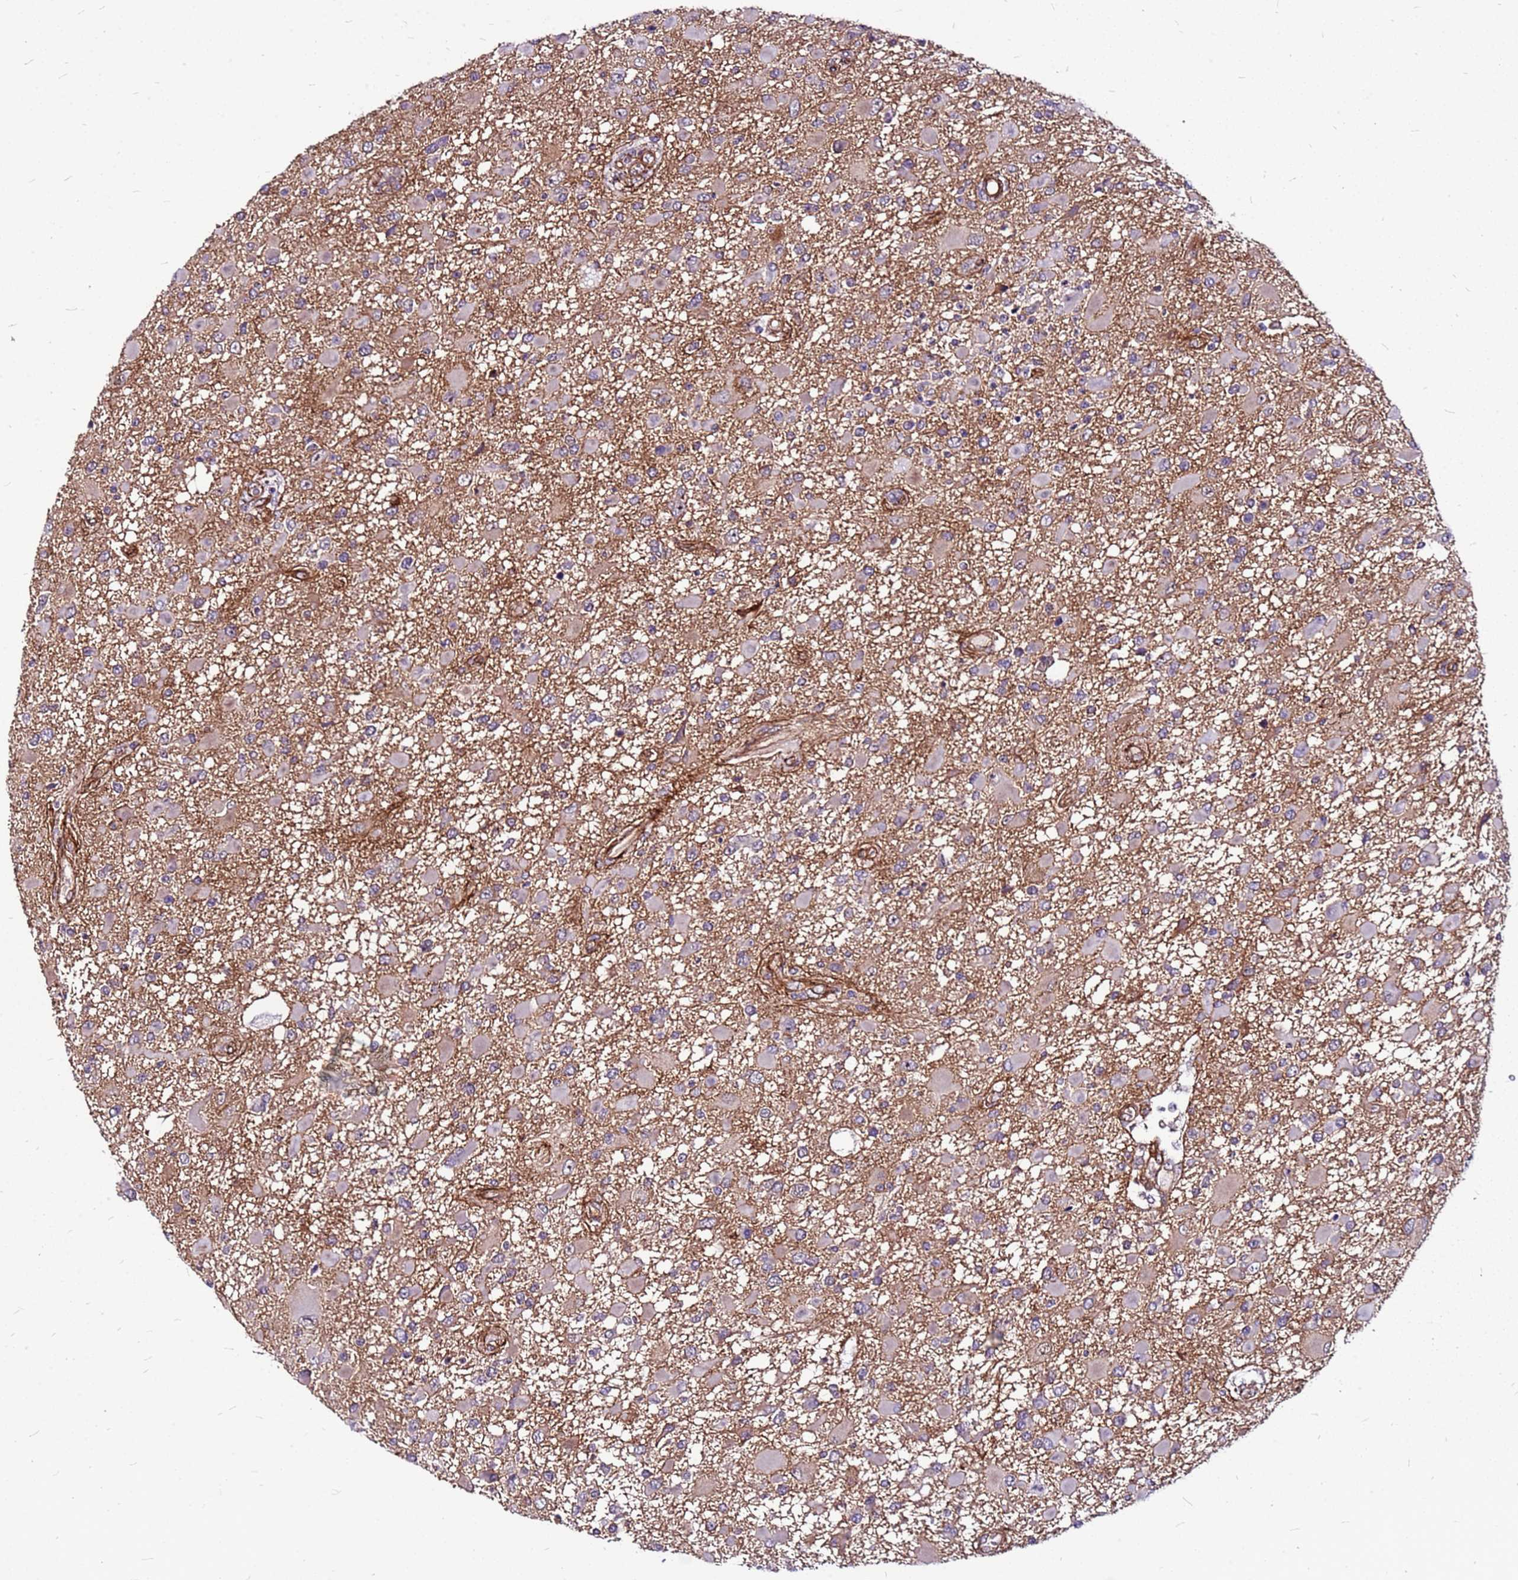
{"staining": {"intensity": "negative", "quantity": "none", "location": "none"}, "tissue": "glioma", "cell_type": "Tumor cells", "image_type": "cancer", "snomed": [{"axis": "morphology", "description": "Glioma, malignant, High grade"}, {"axis": "topography", "description": "Brain"}], "caption": "This image is of glioma stained with immunohistochemistry to label a protein in brown with the nuclei are counter-stained blue. There is no staining in tumor cells.", "gene": "TOPAZ1", "patient": {"sex": "male", "age": 53}}